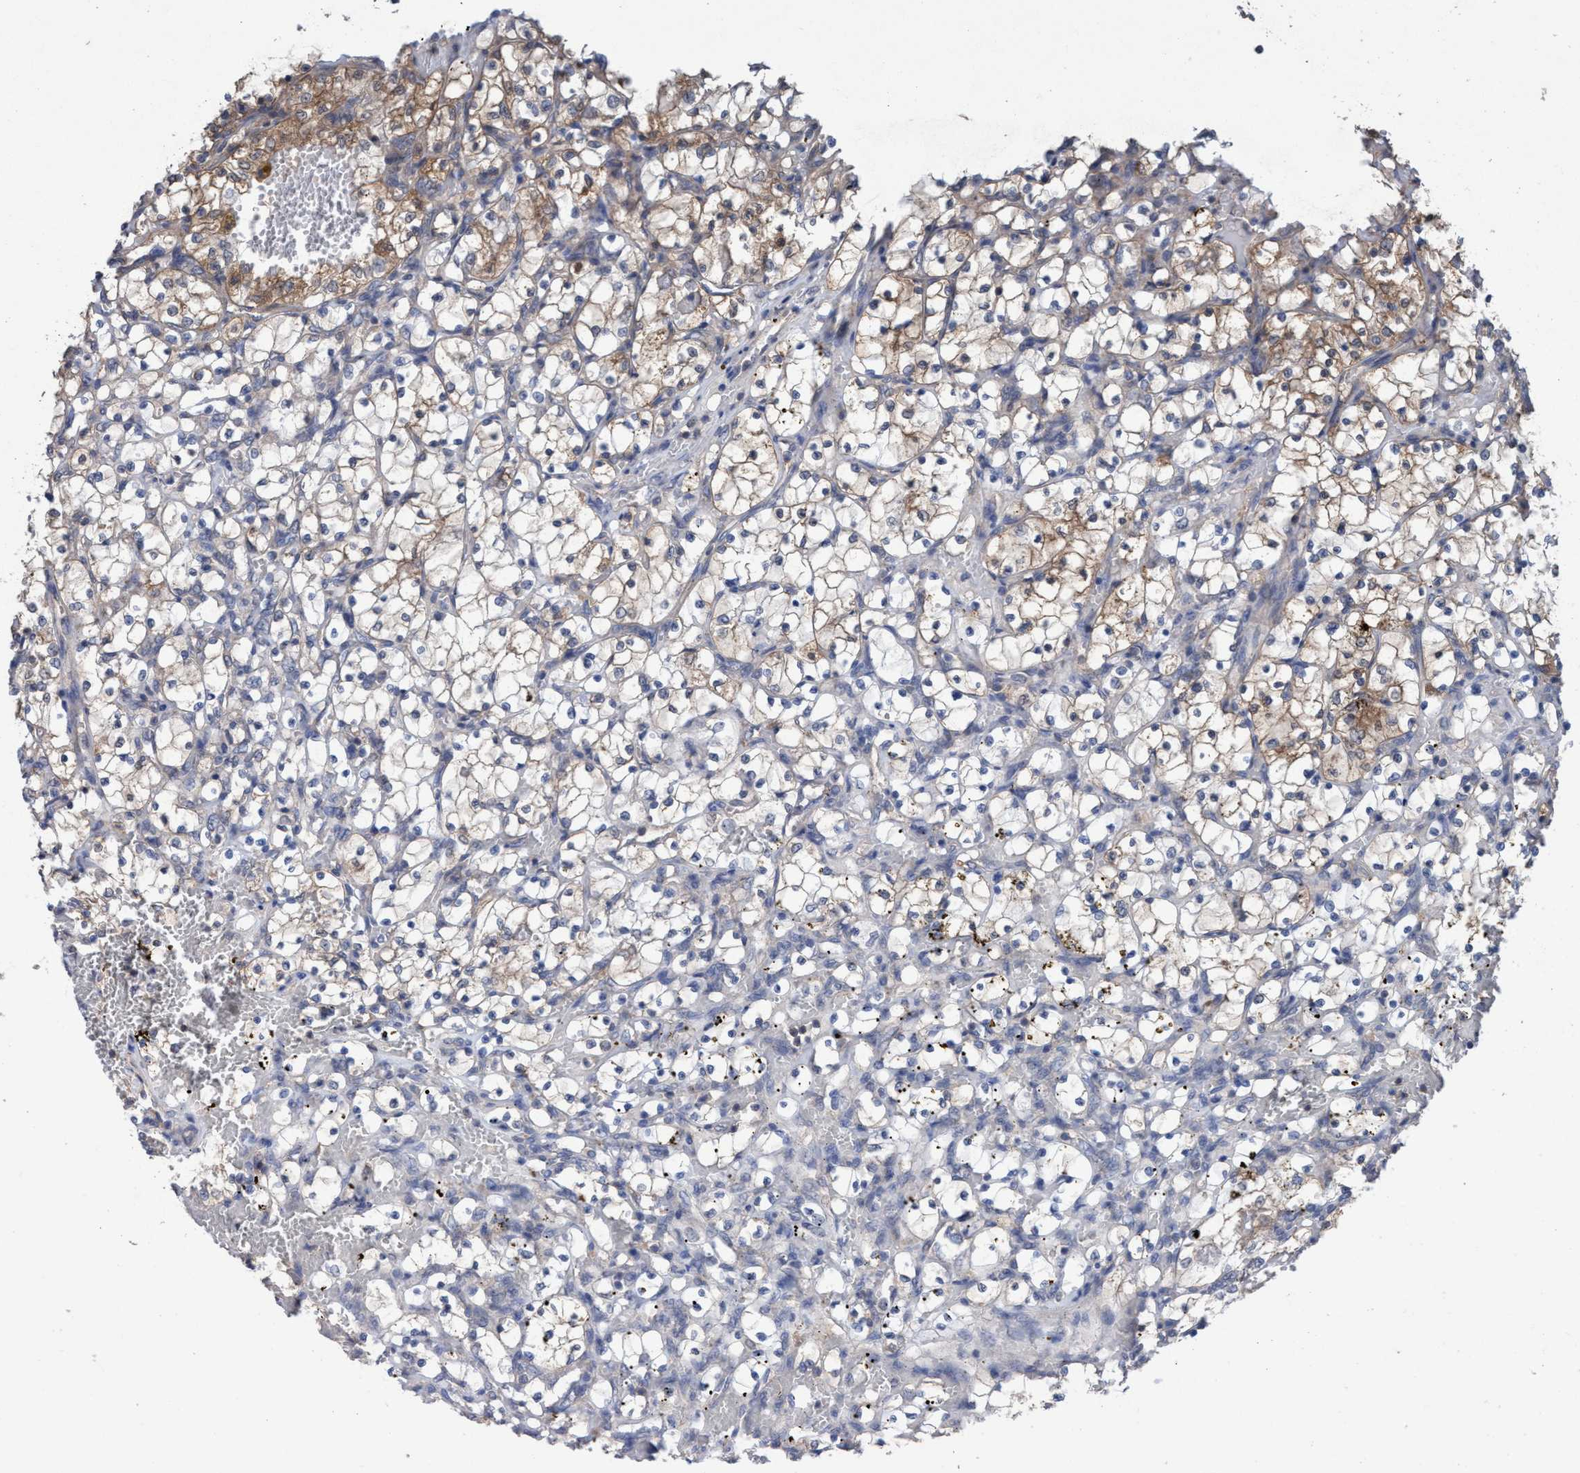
{"staining": {"intensity": "moderate", "quantity": "25%-75%", "location": "cytoplasmic/membranous"}, "tissue": "renal cancer", "cell_type": "Tumor cells", "image_type": "cancer", "snomed": [{"axis": "morphology", "description": "Adenocarcinoma, NOS"}, {"axis": "topography", "description": "Kidney"}], "caption": "An IHC histopathology image of tumor tissue is shown. Protein staining in brown highlights moderate cytoplasmic/membranous positivity in renal cancer within tumor cells. The protein is stained brown, and the nuclei are stained in blue (DAB (3,3'-diaminobenzidine) IHC with brightfield microscopy, high magnification).", "gene": "GLOD4", "patient": {"sex": "female", "age": 69}}